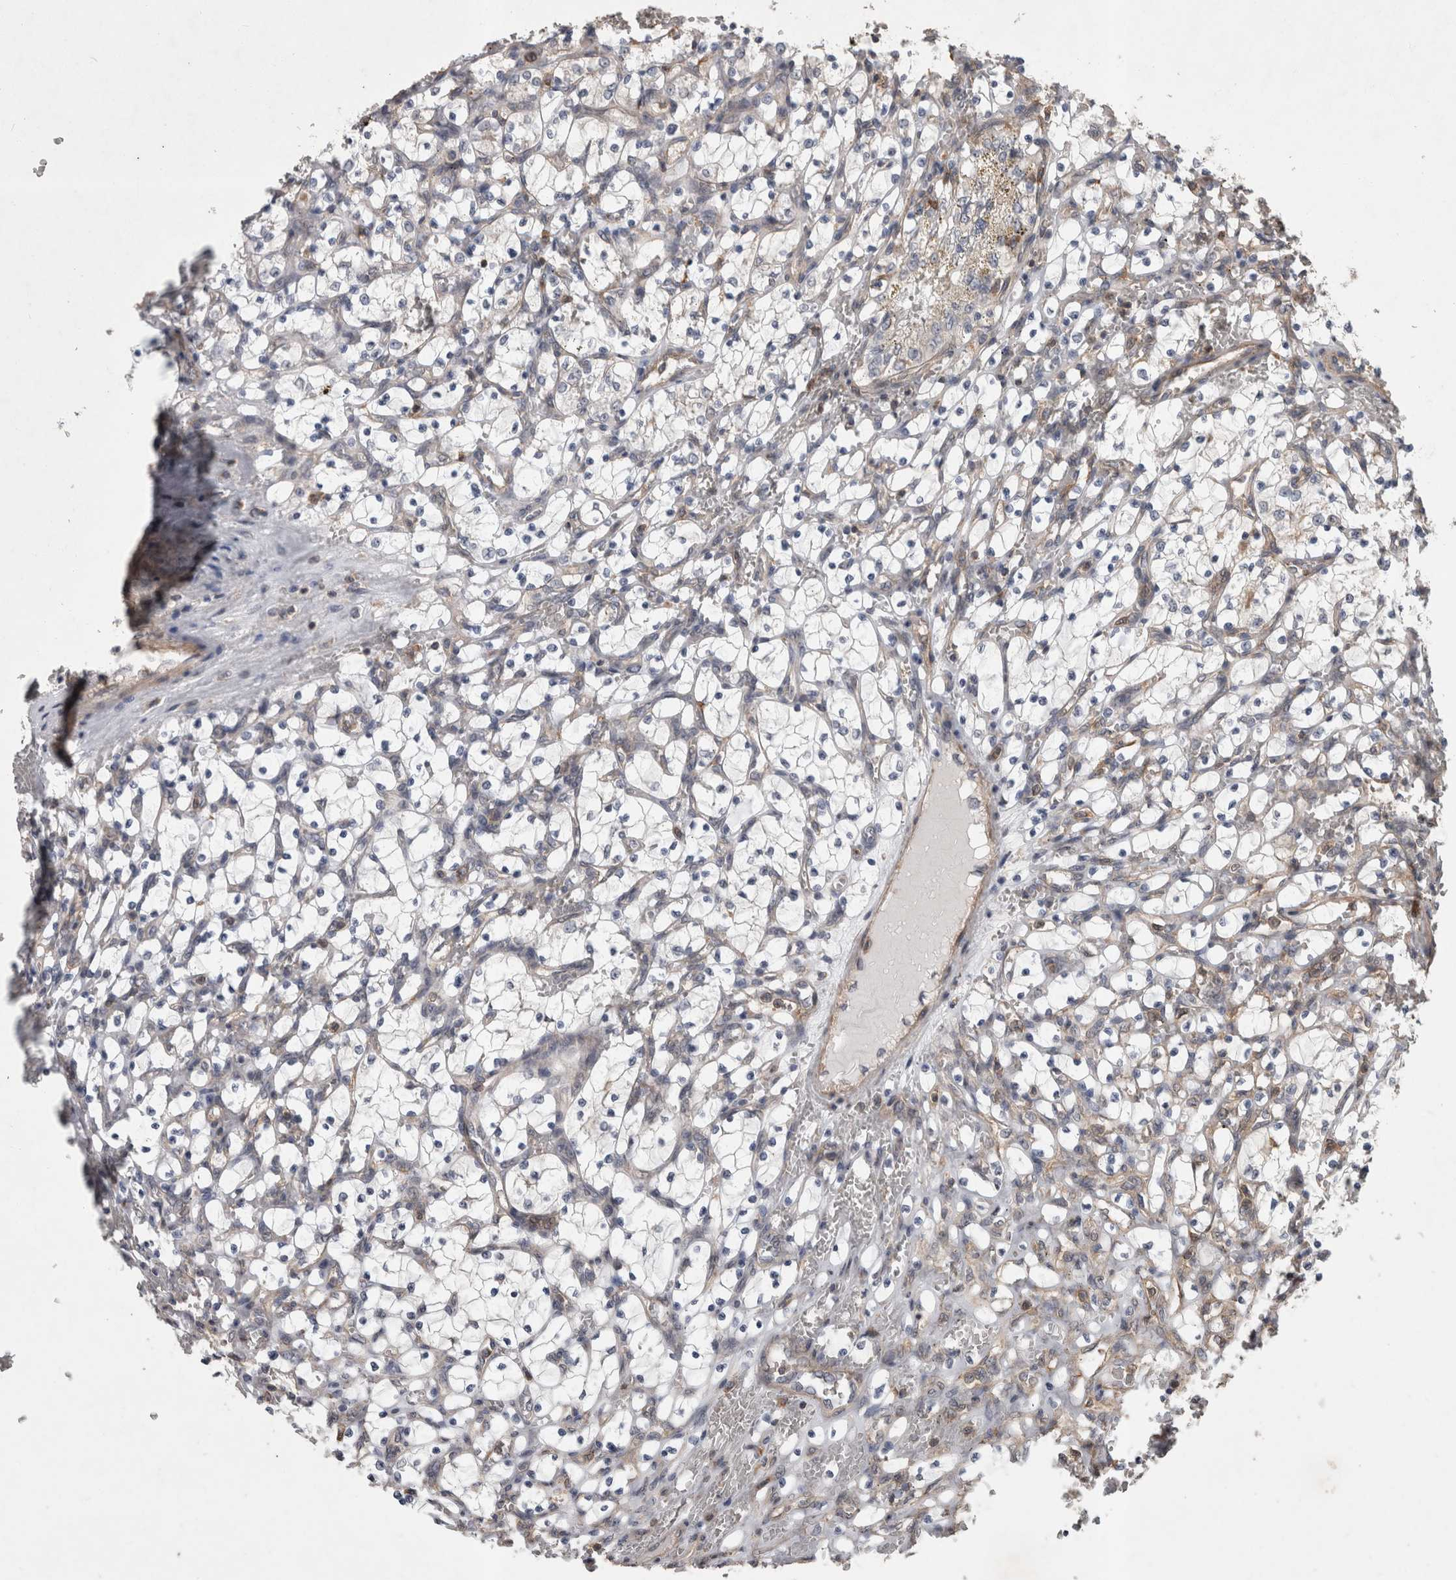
{"staining": {"intensity": "negative", "quantity": "none", "location": "none"}, "tissue": "renal cancer", "cell_type": "Tumor cells", "image_type": "cancer", "snomed": [{"axis": "morphology", "description": "Adenocarcinoma, NOS"}, {"axis": "topography", "description": "Kidney"}], "caption": "Tumor cells show no significant staining in renal adenocarcinoma.", "gene": "SPATA48", "patient": {"sex": "female", "age": 69}}